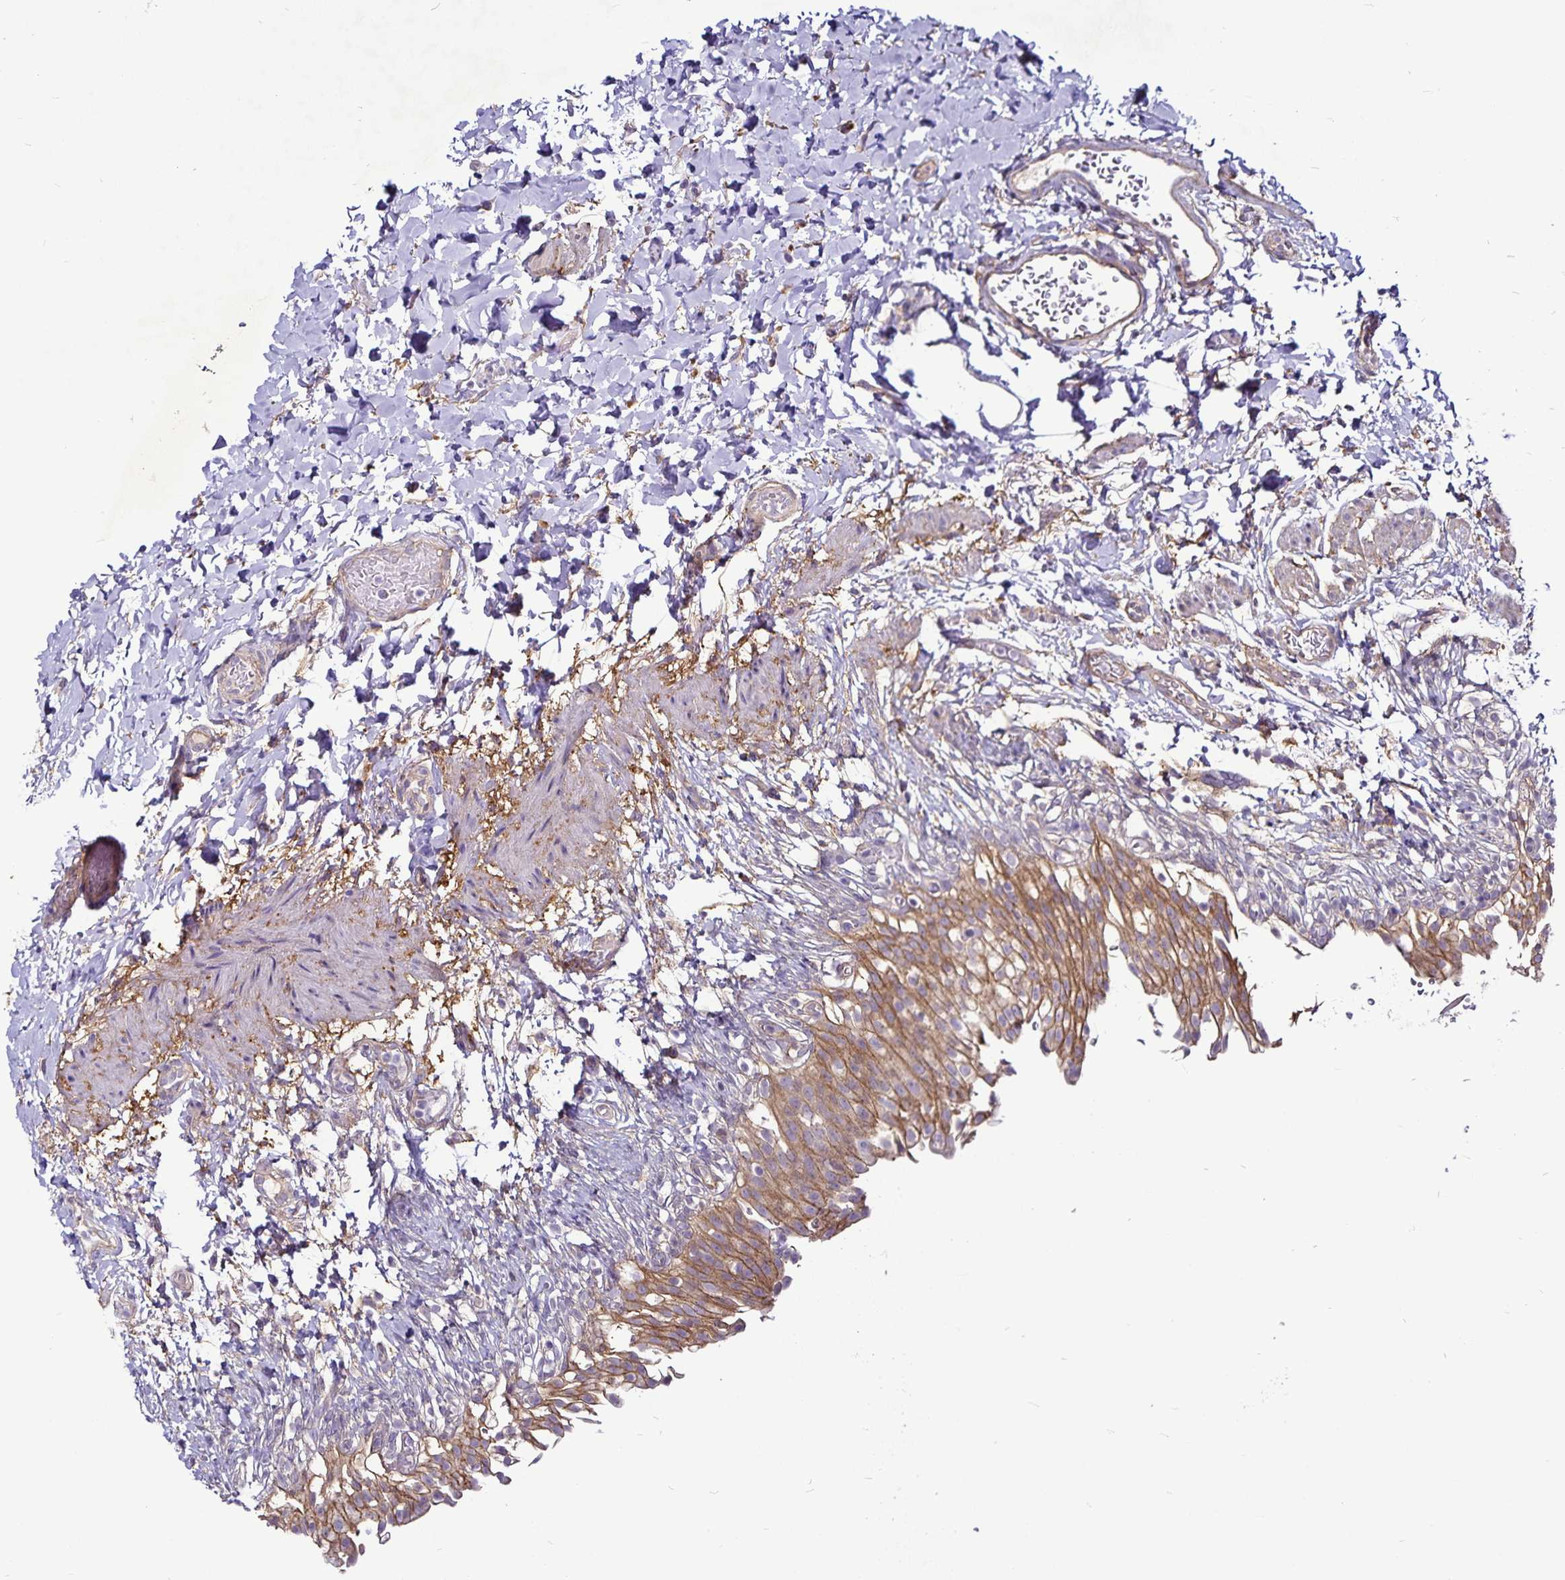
{"staining": {"intensity": "moderate", "quantity": ">75%", "location": "cytoplasmic/membranous"}, "tissue": "urinary bladder", "cell_type": "Urothelial cells", "image_type": "normal", "snomed": [{"axis": "morphology", "description": "Normal tissue, NOS"}, {"axis": "topography", "description": "Urinary bladder"}, {"axis": "topography", "description": "Peripheral nerve tissue"}], "caption": "The histopathology image exhibits staining of benign urinary bladder, revealing moderate cytoplasmic/membranous protein staining (brown color) within urothelial cells. The staining was performed using DAB to visualize the protein expression in brown, while the nuclei were stained in blue with hematoxylin (Magnification: 20x).", "gene": "GNG12", "patient": {"sex": "female", "age": 60}}